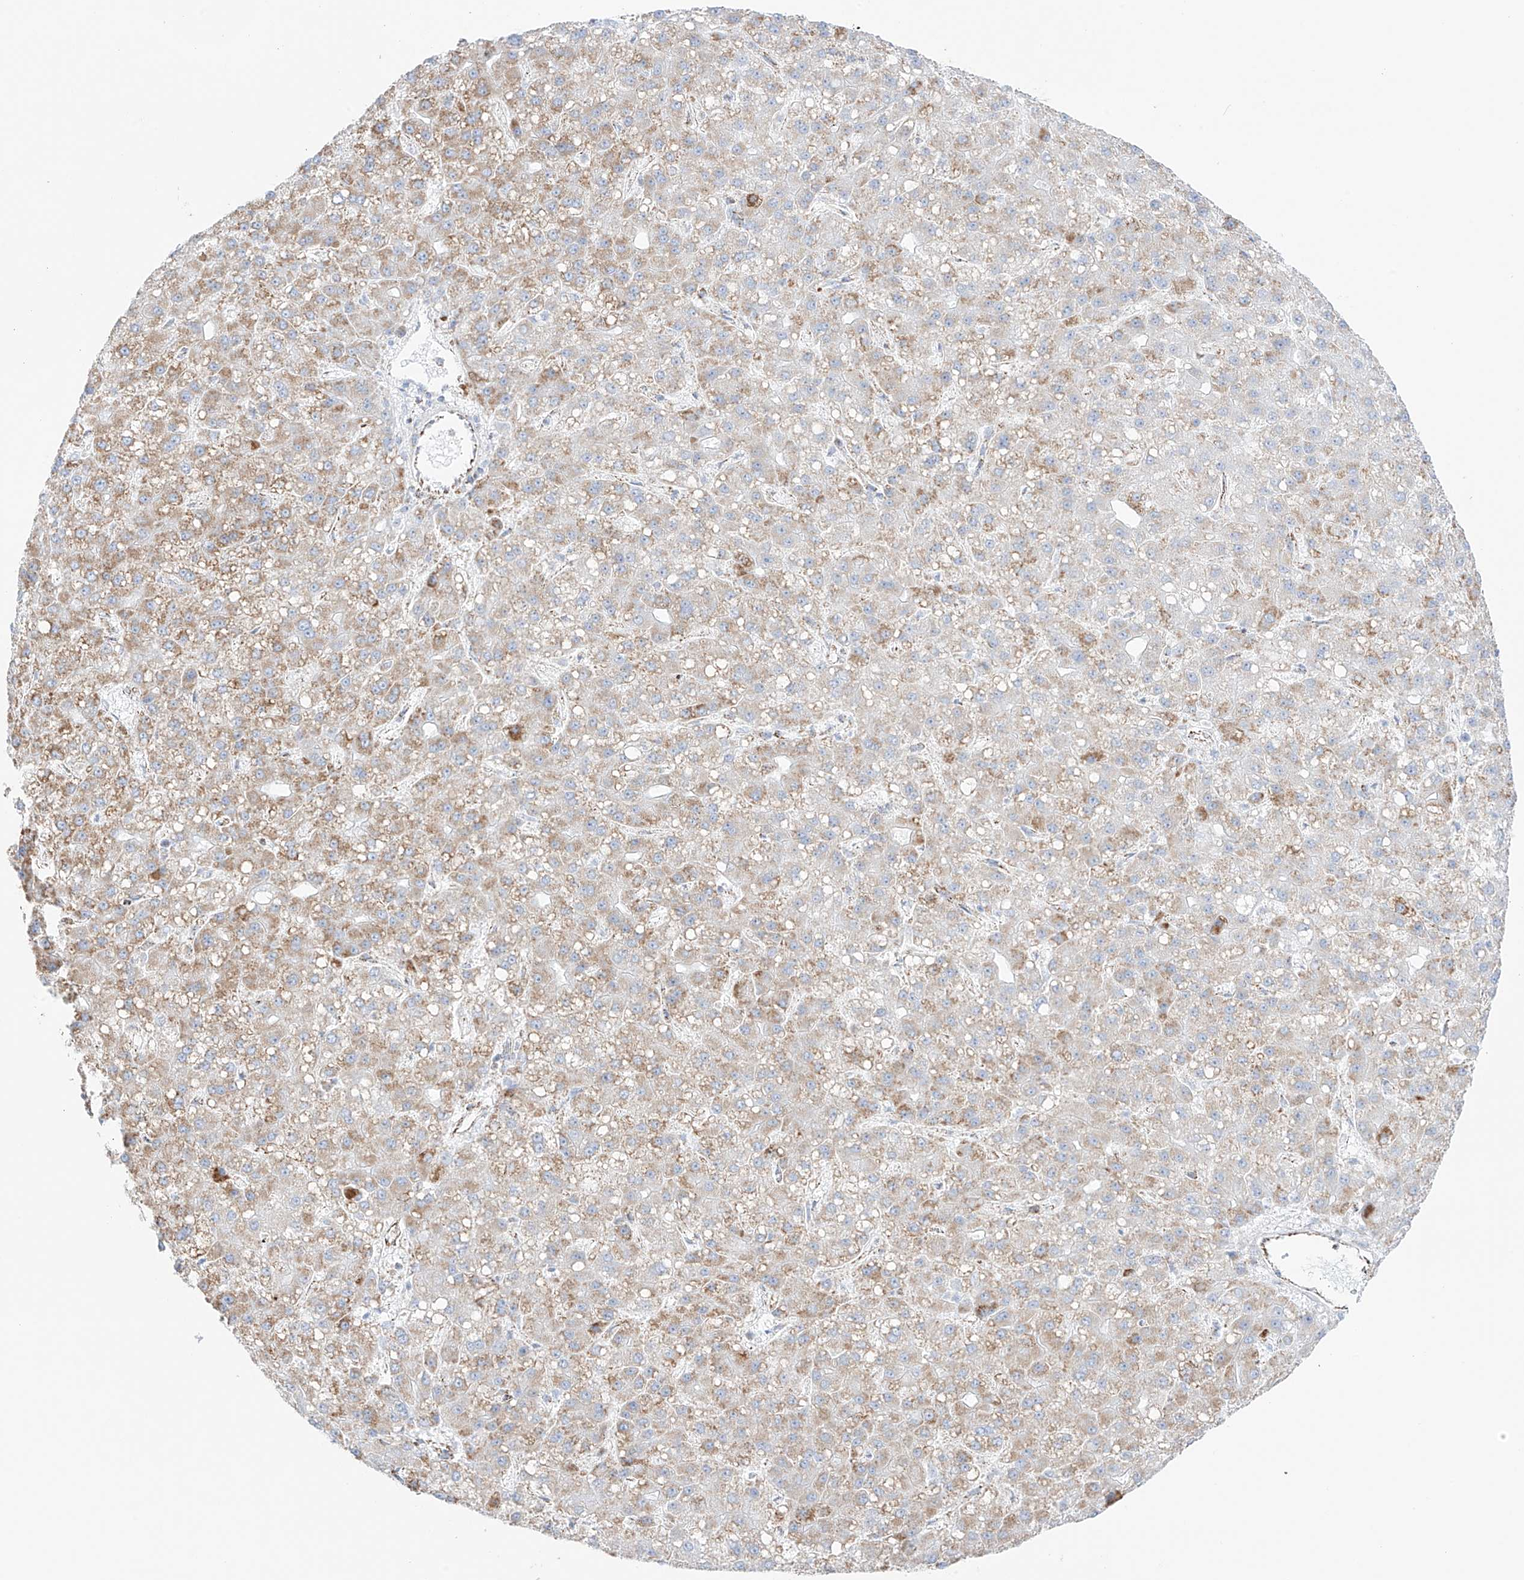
{"staining": {"intensity": "weak", "quantity": "25%-75%", "location": "cytoplasmic/membranous"}, "tissue": "liver cancer", "cell_type": "Tumor cells", "image_type": "cancer", "snomed": [{"axis": "morphology", "description": "Carcinoma, Hepatocellular, NOS"}, {"axis": "topography", "description": "Liver"}], "caption": "Protein expression analysis of human liver hepatocellular carcinoma reveals weak cytoplasmic/membranous staining in approximately 25%-75% of tumor cells.", "gene": "XKR3", "patient": {"sex": "male", "age": 67}}